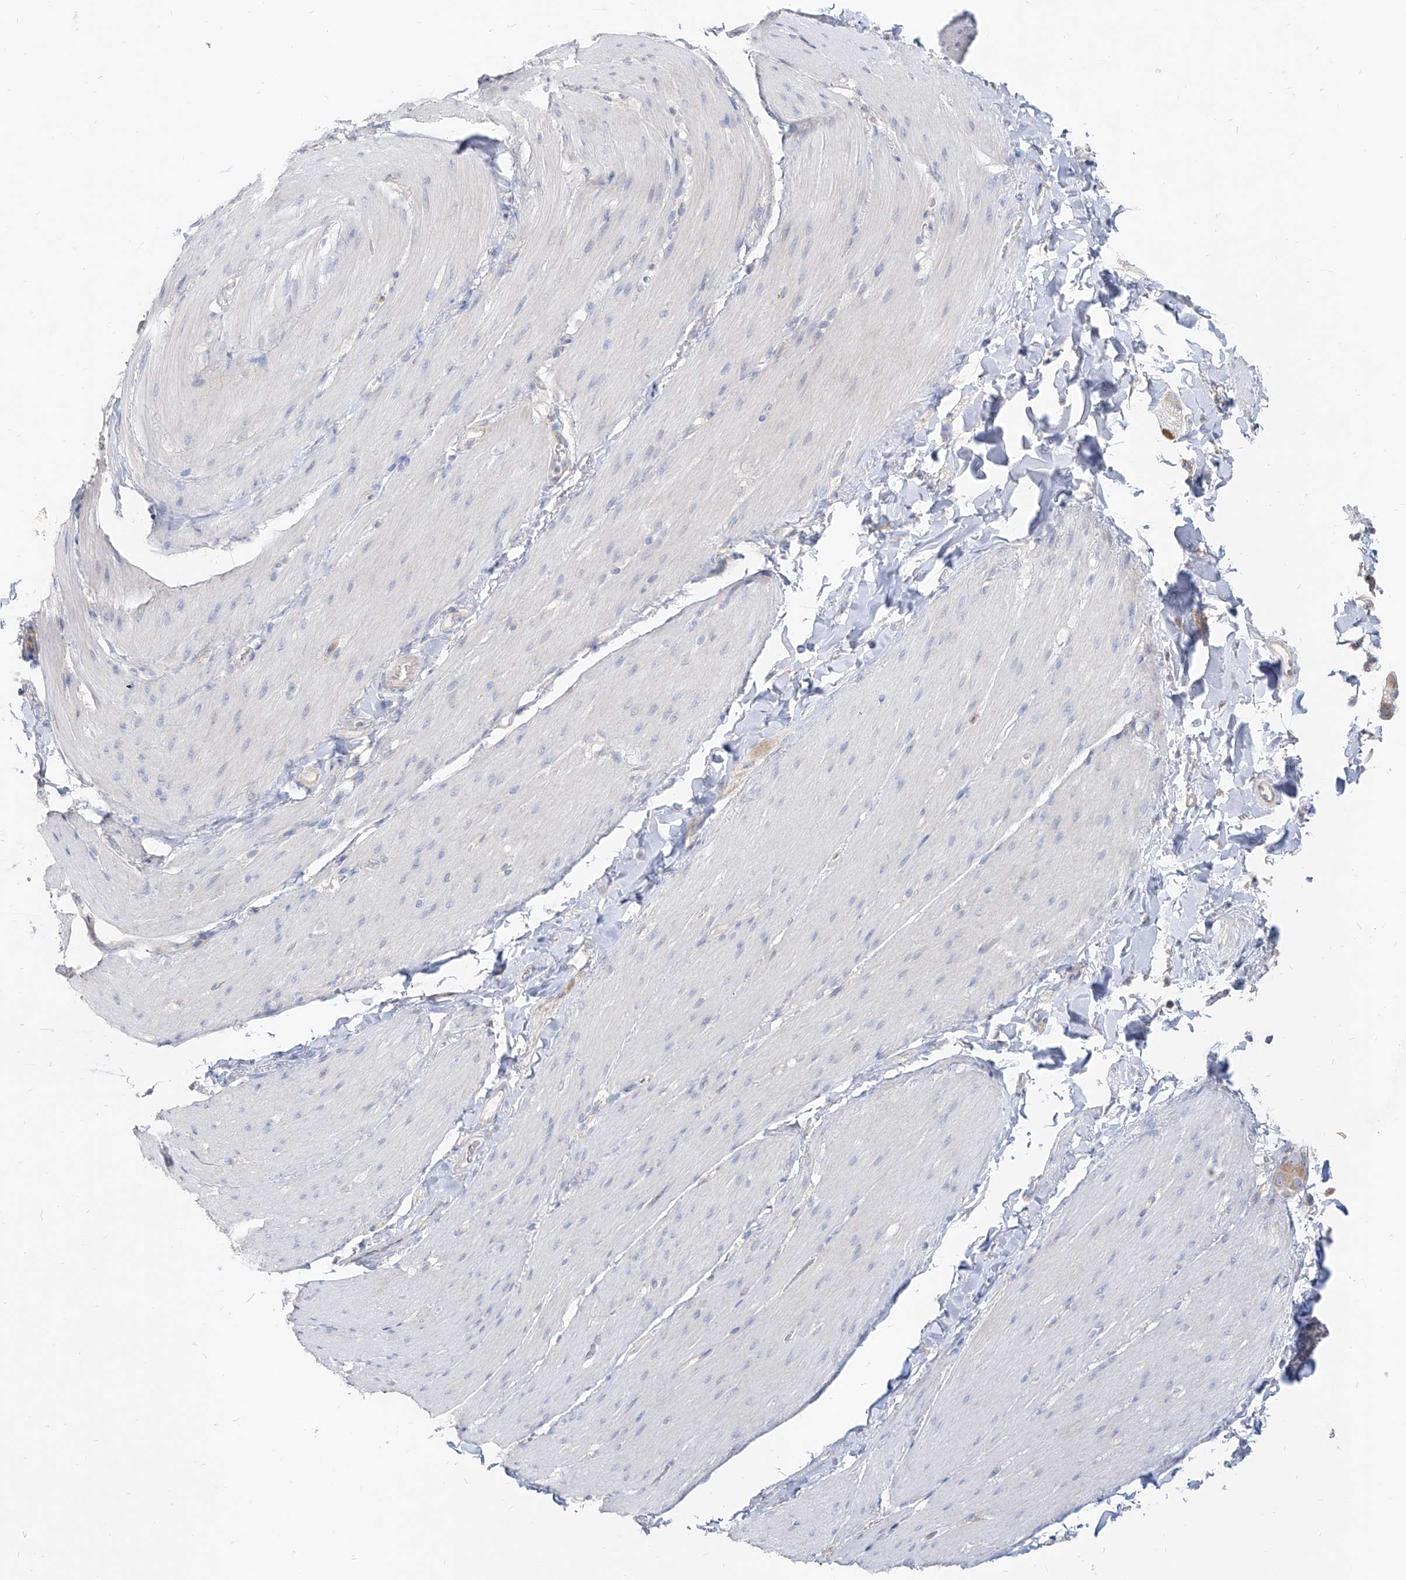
{"staining": {"intensity": "negative", "quantity": "none", "location": "none"}, "tissue": "smooth muscle", "cell_type": "Smooth muscle cells", "image_type": "normal", "snomed": [{"axis": "morphology", "description": "Normal tissue, NOS"}, {"axis": "topography", "description": "Smooth muscle"}, {"axis": "topography", "description": "Small intestine"}], "caption": "Immunohistochemistry photomicrograph of unremarkable smooth muscle: human smooth muscle stained with DAB demonstrates no significant protein expression in smooth muscle cells. (Brightfield microscopy of DAB (3,3'-diaminobenzidine) immunohistochemistry at high magnification).", "gene": "RBFOX3", "patient": {"sex": "female", "age": 84}}